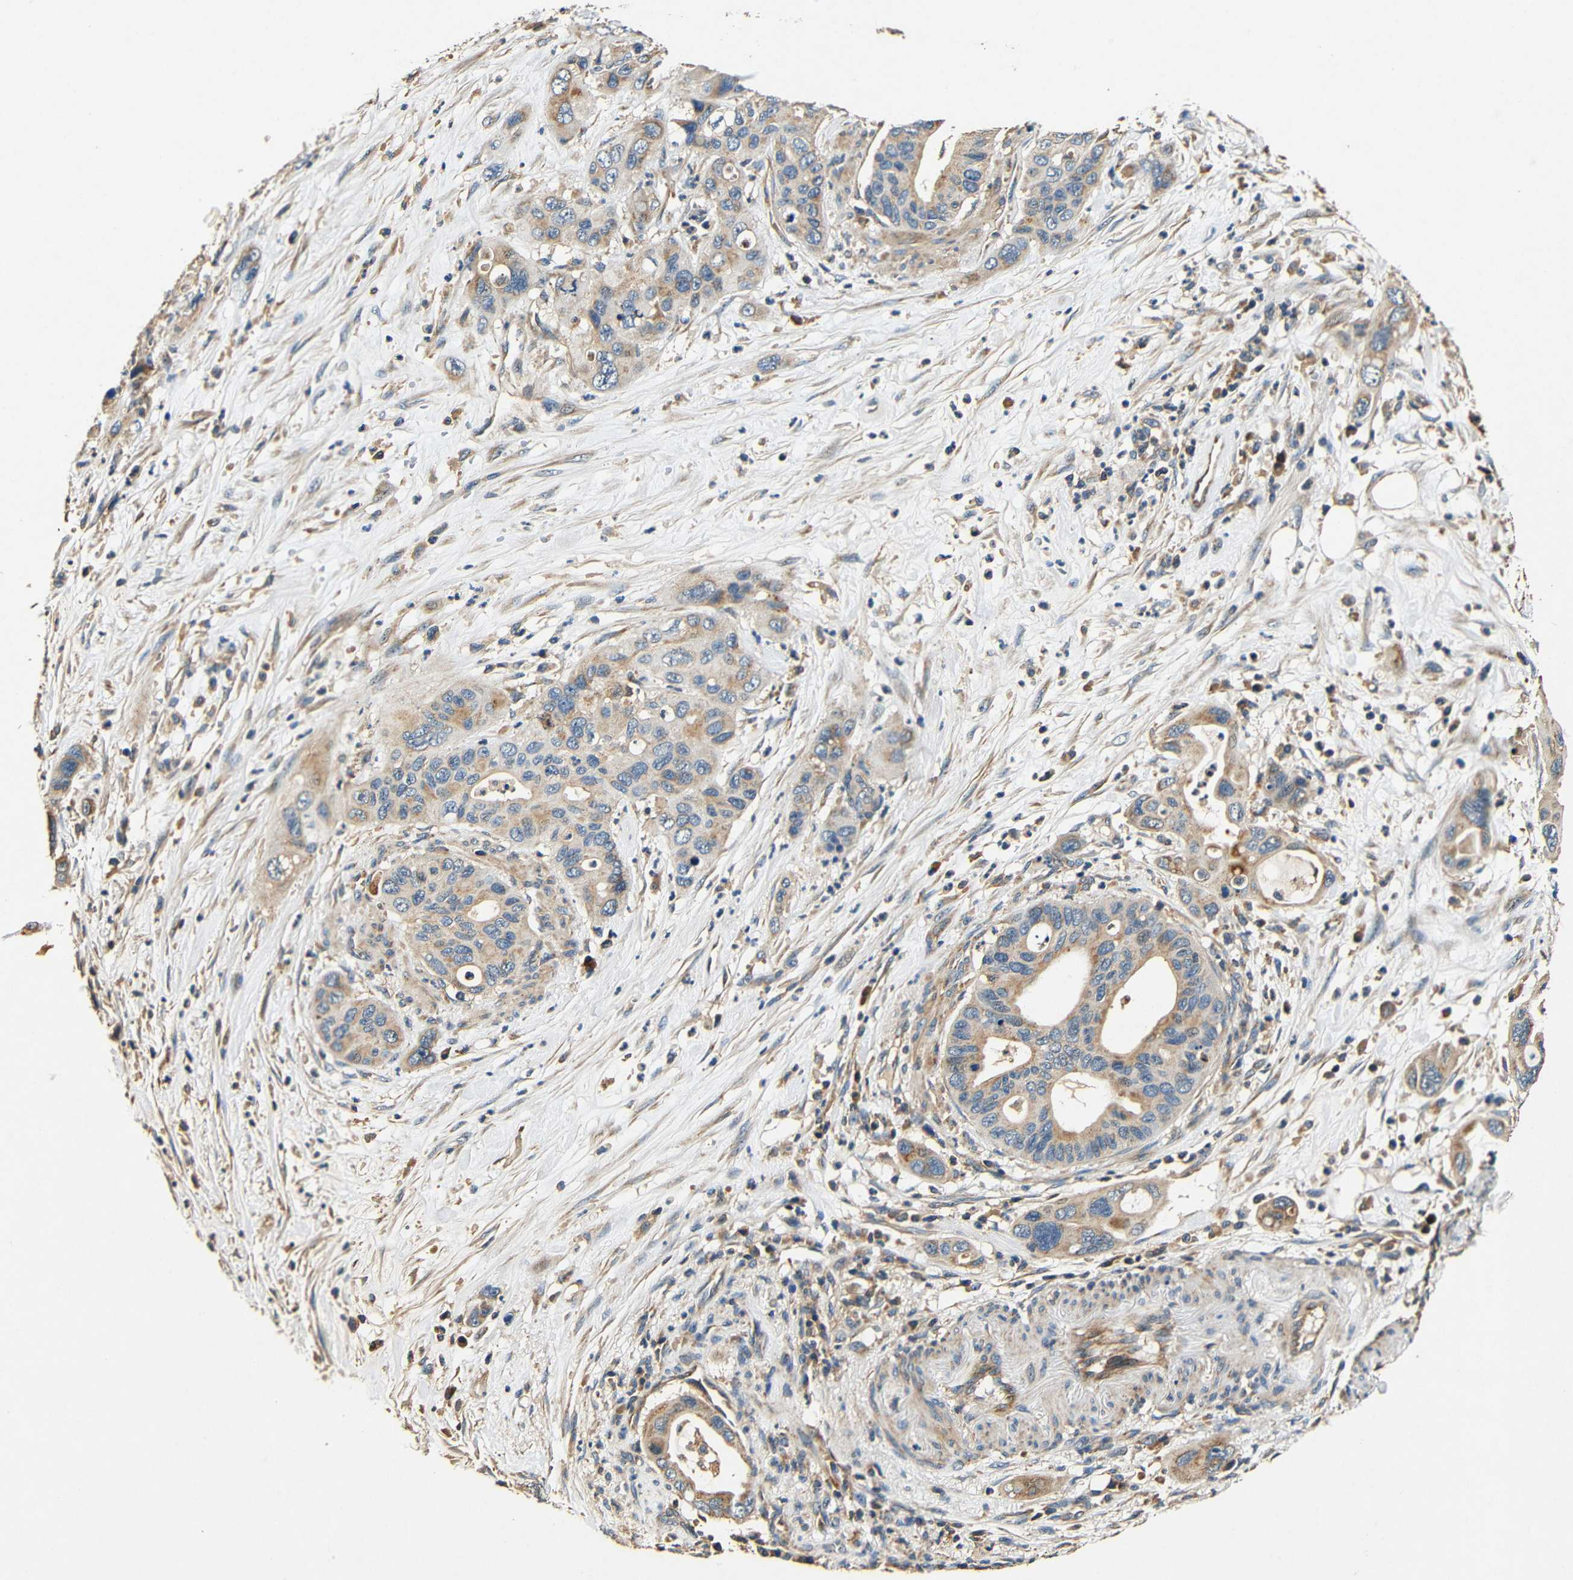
{"staining": {"intensity": "weak", "quantity": "25%-75%", "location": "cytoplasmic/membranous"}, "tissue": "pancreatic cancer", "cell_type": "Tumor cells", "image_type": "cancer", "snomed": [{"axis": "morphology", "description": "Adenocarcinoma, NOS"}, {"axis": "topography", "description": "Pancreas"}], "caption": "Protein staining by IHC demonstrates weak cytoplasmic/membranous staining in approximately 25%-75% of tumor cells in pancreatic cancer.", "gene": "MTX1", "patient": {"sex": "female", "age": 71}}